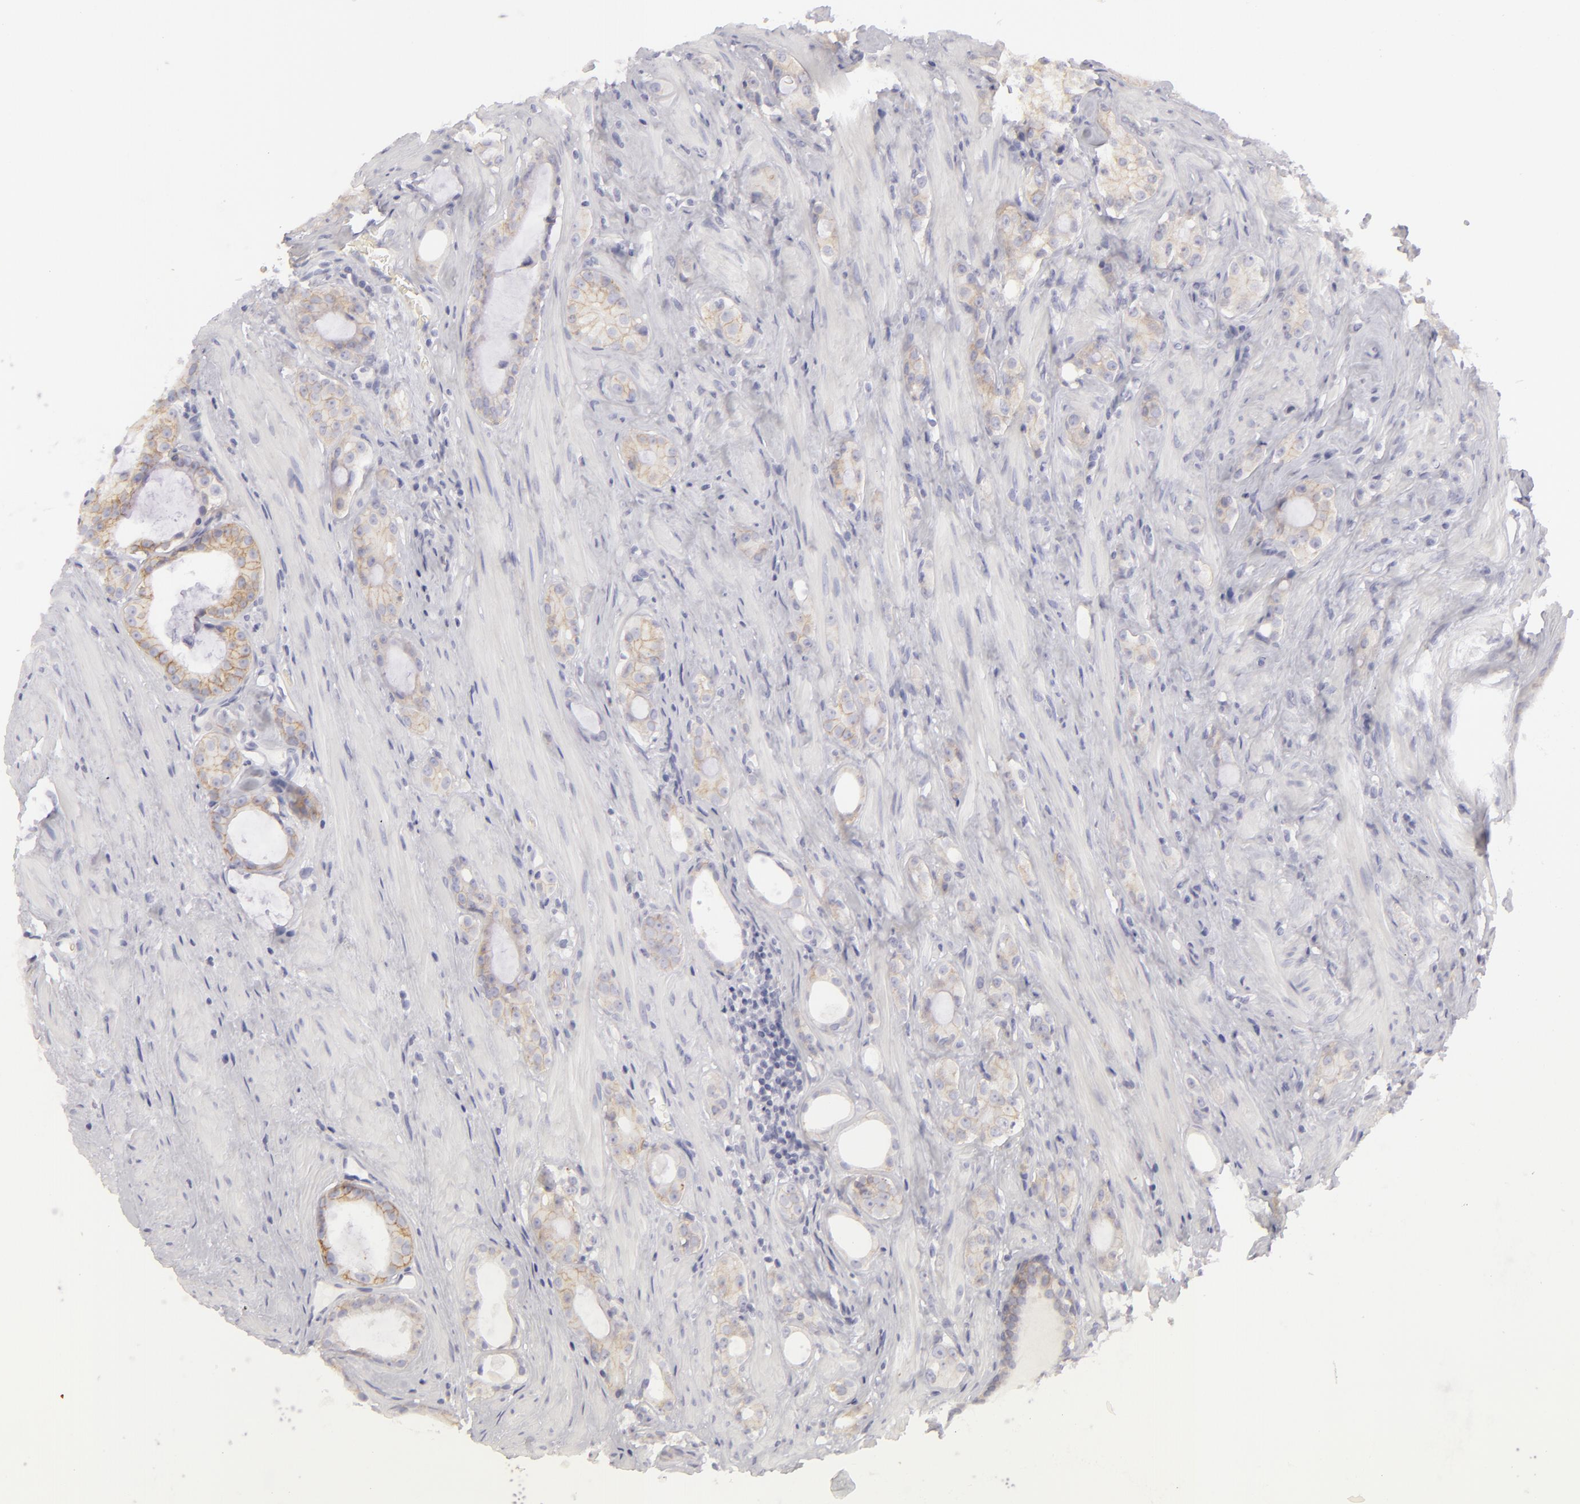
{"staining": {"intensity": "weak", "quantity": "25%-75%", "location": "cytoplasmic/membranous"}, "tissue": "prostate cancer", "cell_type": "Tumor cells", "image_type": "cancer", "snomed": [{"axis": "morphology", "description": "Adenocarcinoma, Medium grade"}, {"axis": "topography", "description": "Prostate"}], "caption": "Weak cytoplasmic/membranous staining is seen in approximately 25%-75% of tumor cells in prostate cancer.", "gene": "DLG4", "patient": {"sex": "male", "age": 73}}